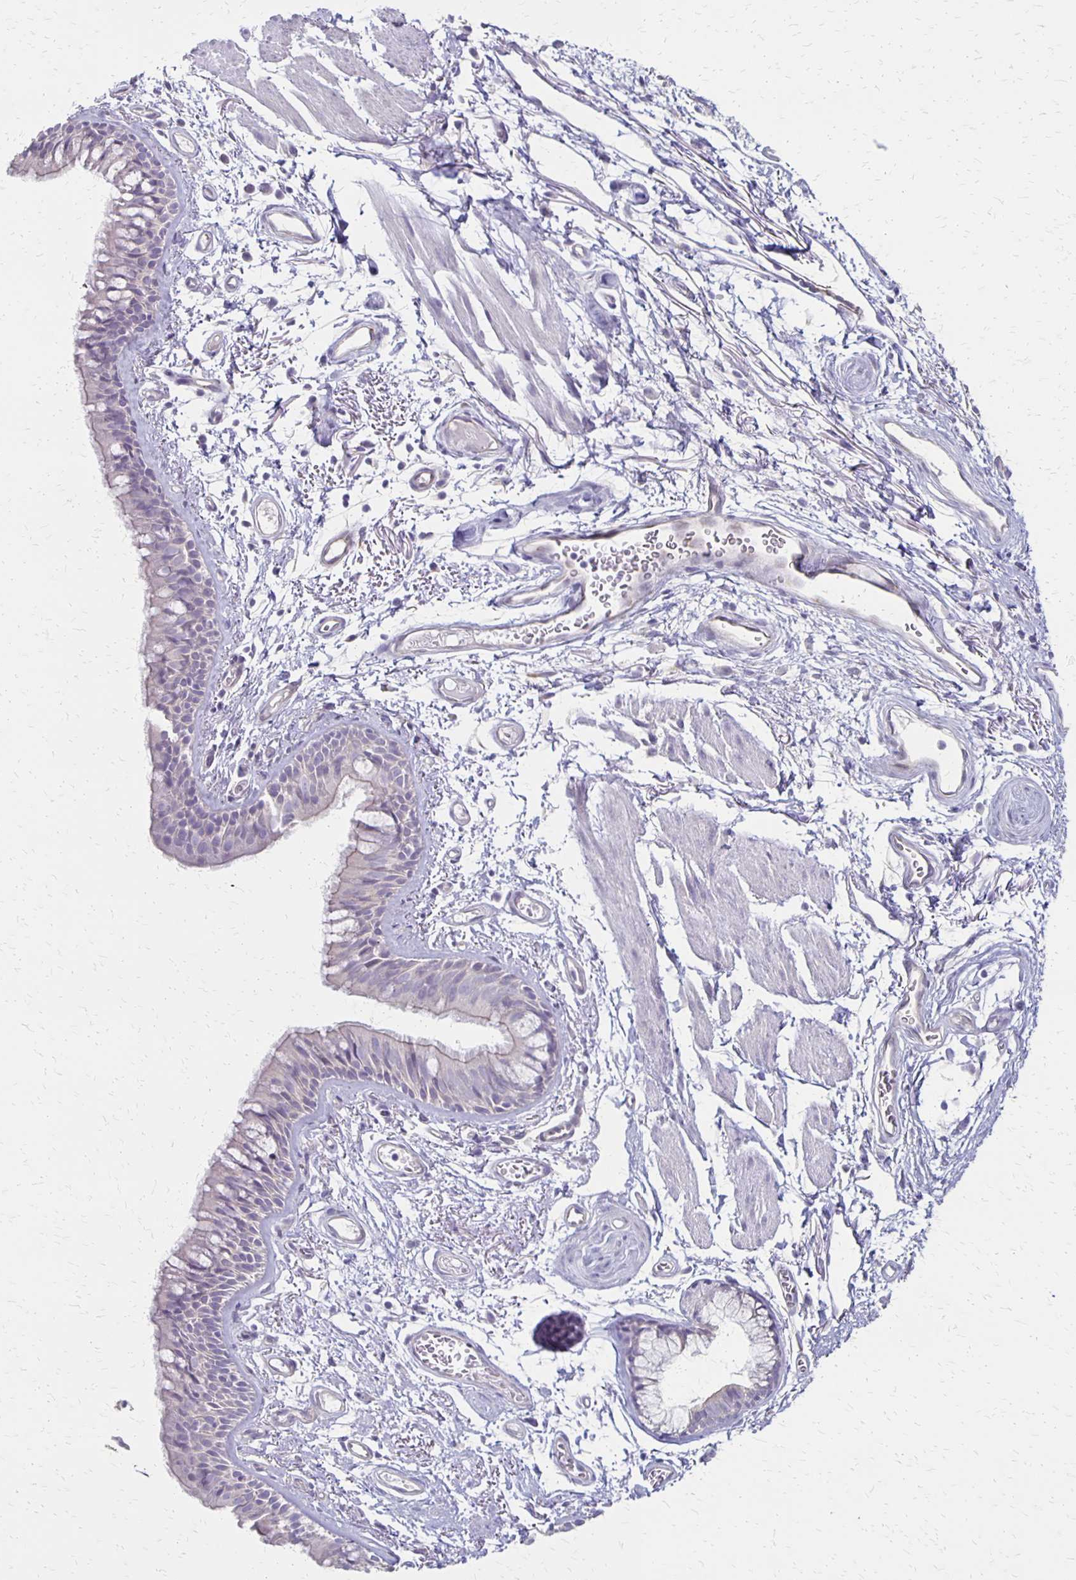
{"staining": {"intensity": "weak", "quantity": "<25%", "location": "cytoplasmic/membranous"}, "tissue": "bronchus", "cell_type": "Respiratory epithelial cells", "image_type": "normal", "snomed": [{"axis": "morphology", "description": "Normal tissue, NOS"}, {"axis": "topography", "description": "Cartilage tissue"}, {"axis": "topography", "description": "Bronchus"}], "caption": "This is a image of IHC staining of normal bronchus, which shows no positivity in respiratory epithelial cells.", "gene": "HOMER1", "patient": {"sex": "female", "age": 79}}